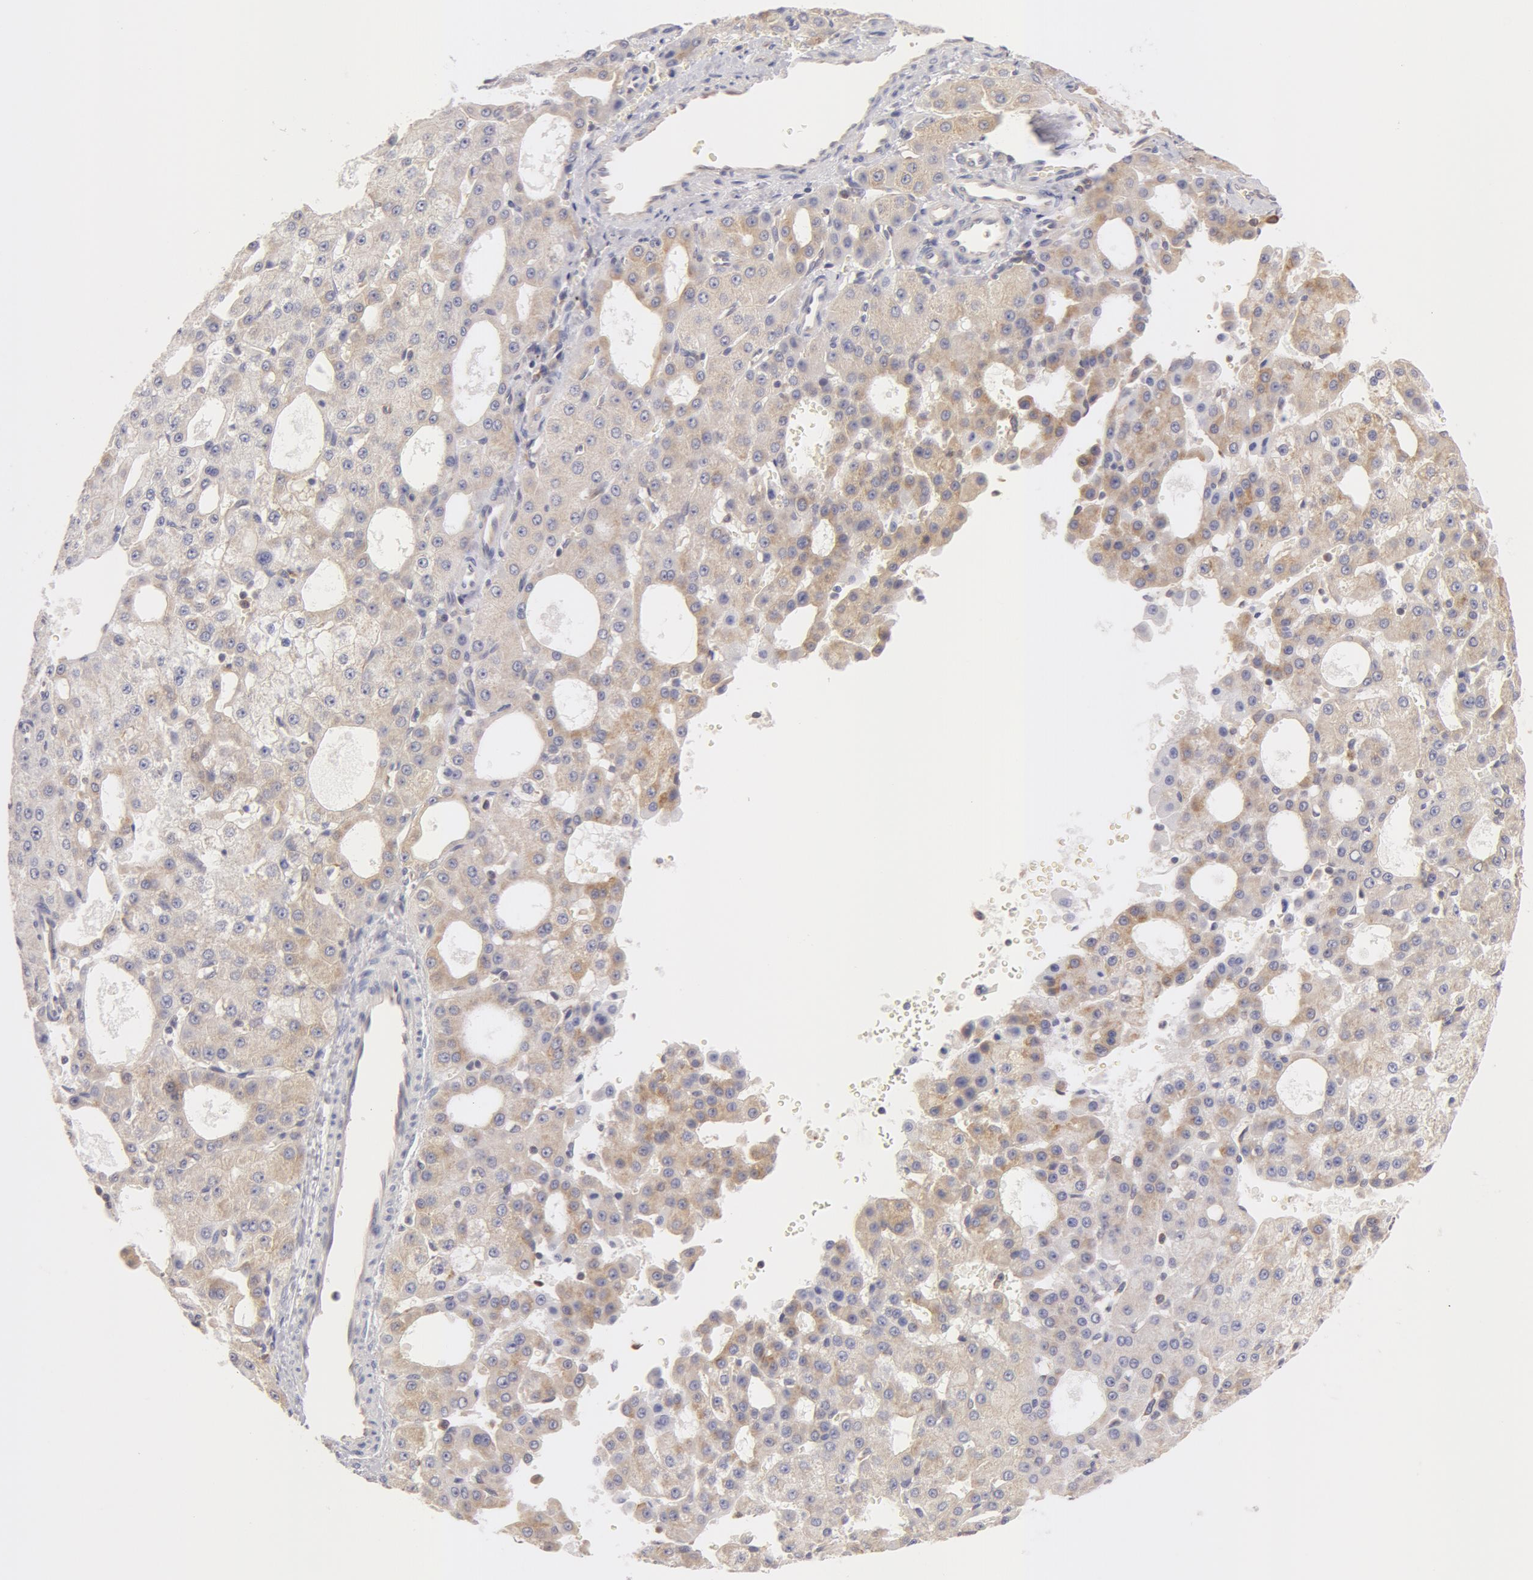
{"staining": {"intensity": "negative", "quantity": "none", "location": "none"}, "tissue": "liver cancer", "cell_type": "Tumor cells", "image_type": "cancer", "snomed": [{"axis": "morphology", "description": "Carcinoma, Hepatocellular, NOS"}, {"axis": "topography", "description": "Liver"}], "caption": "This image is of hepatocellular carcinoma (liver) stained with immunohistochemistry (IHC) to label a protein in brown with the nuclei are counter-stained blue. There is no staining in tumor cells.", "gene": "DDX3Y", "patient": {"sex": "male", "age": 47}}